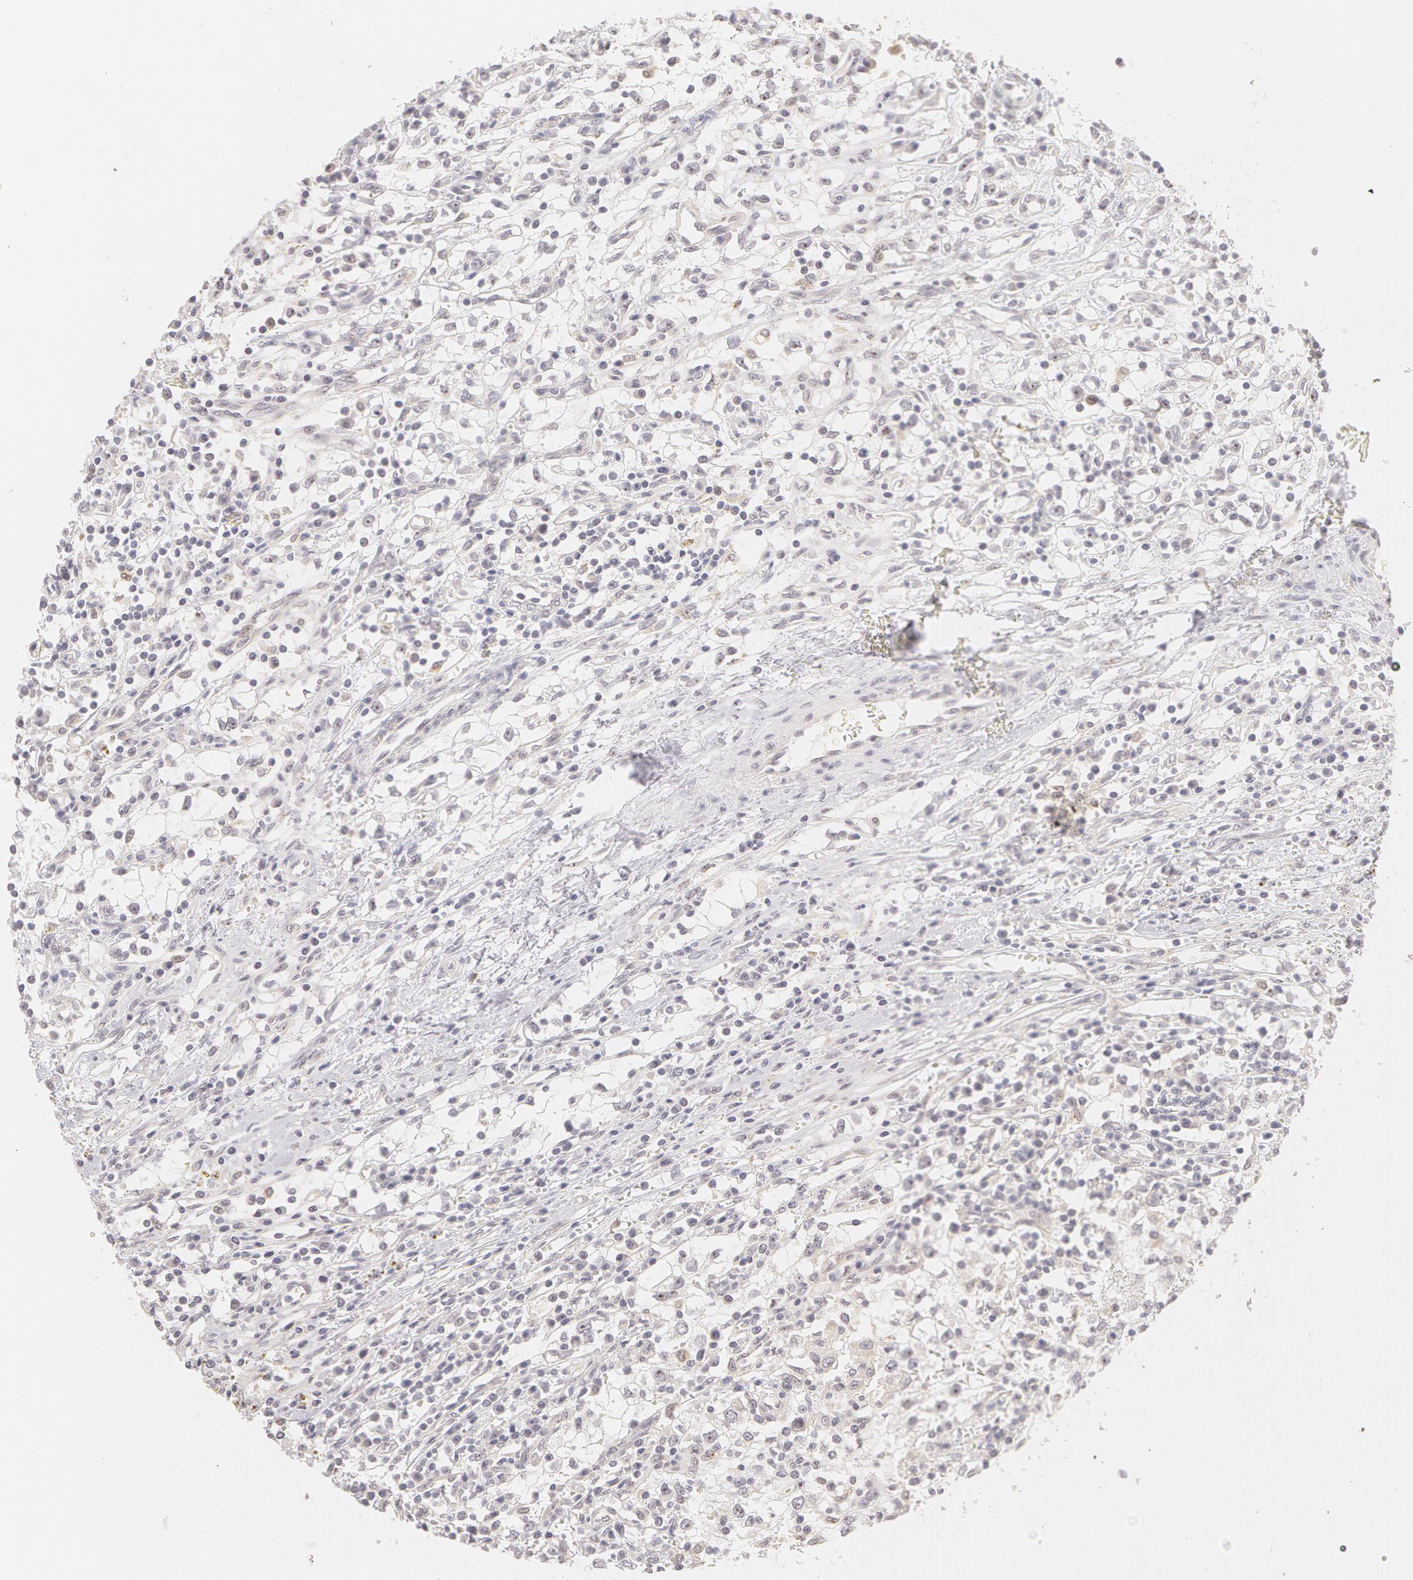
{"staining": {"intensity": "negative", "quantity": "none", "location": "none"}, "tissue": "renal cancer", "cell_type": "Tumor cells", "image_type": "cancer", "snomed": [{"axis": "morphology", "description": "Adenocarcinoma, NOS"}, {"axis": "topography", "description": "Kidney"}], "caption": "Immunohistochemistry (IHC) histopathology image of renal adenocarcinoma stained for a protein (brown), which reveals no positivity in tumor cells.", "gene": "ZNF597", "patient": {"sex": "male", "age": 82}}